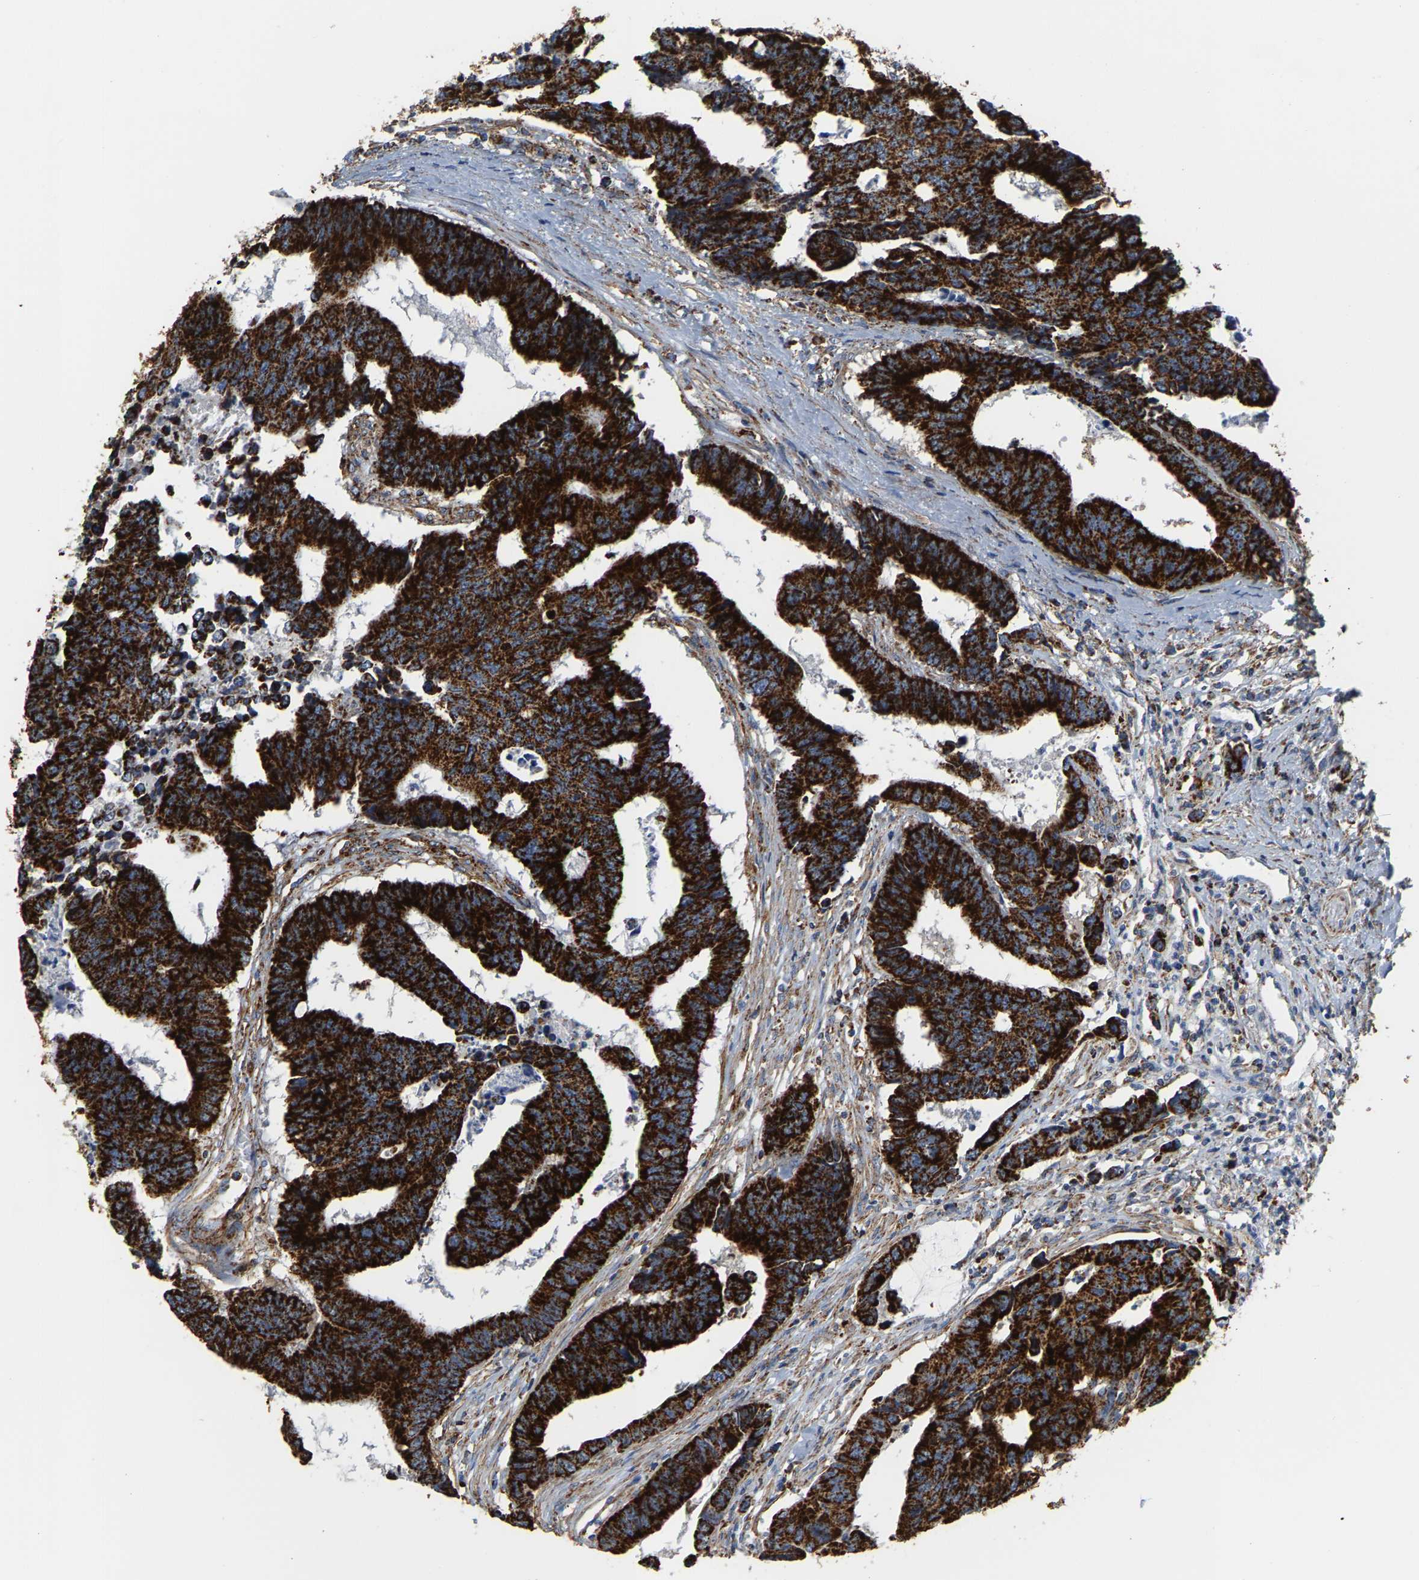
{"staining": {"intensity": "strong", "quantity": ">75%", "location": "cytoplasmic/membranous"}, "tissue": "colorectal cancer", "cell_type": "Tumor cells", "image_type": "cancer", "snomed": [{"axis": "morphology", "description": "Adenocarcinoma, NOS"}, {"axis": "topography", "description": "Rectum"}], "caption": "IHC of adenocarcinoma (colorectal) reveals high levels of strong cytoplasmic/membranous staining in about >75% of tumor cells. (DAB (3,3'-diaminobenzidine) IHC, brown staining for protein, blue staining for nuclei).", "gene": "SHMT2", "patient": {"sex": "male", "age": 84}}